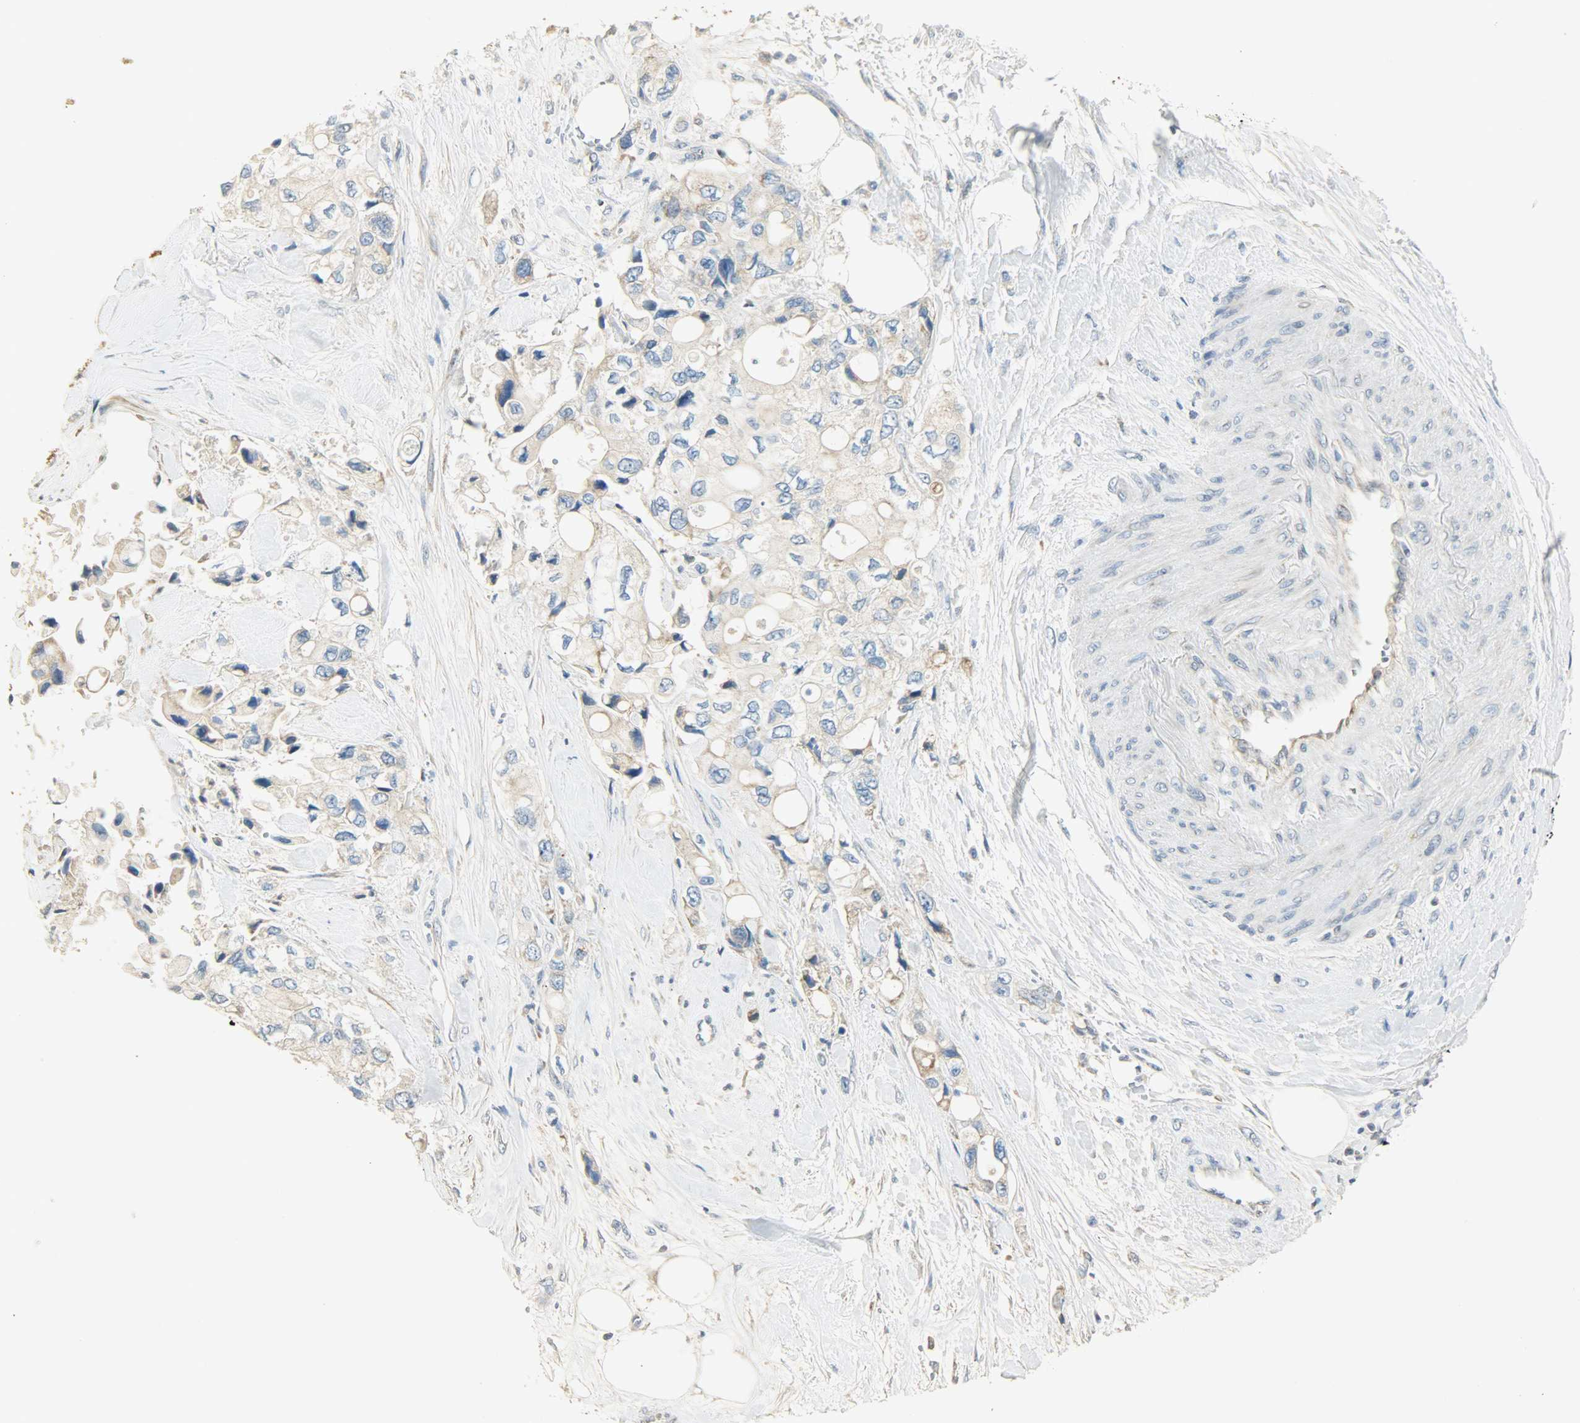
{"staining": {"intensity": "weak", "quantity": ">75%", "location": "cytoplasmic/membranous"}, "tissue": "pancreatic cancer", "cell_type": "Tumor cells", "image_type": "cancer", "snomed": [{"axis": "morphology", "description": "Adenocarcinoma, NOS"}, {"axis": "topography", "description": "Pancreas"}], "caption": "The immunohistochemical stain labels weak cytoplasmic/membranous expression in tumor cells of pancreatic cancer tissue.", "gene": "NNT", "patient": {"sex": "male", "age": 70}}